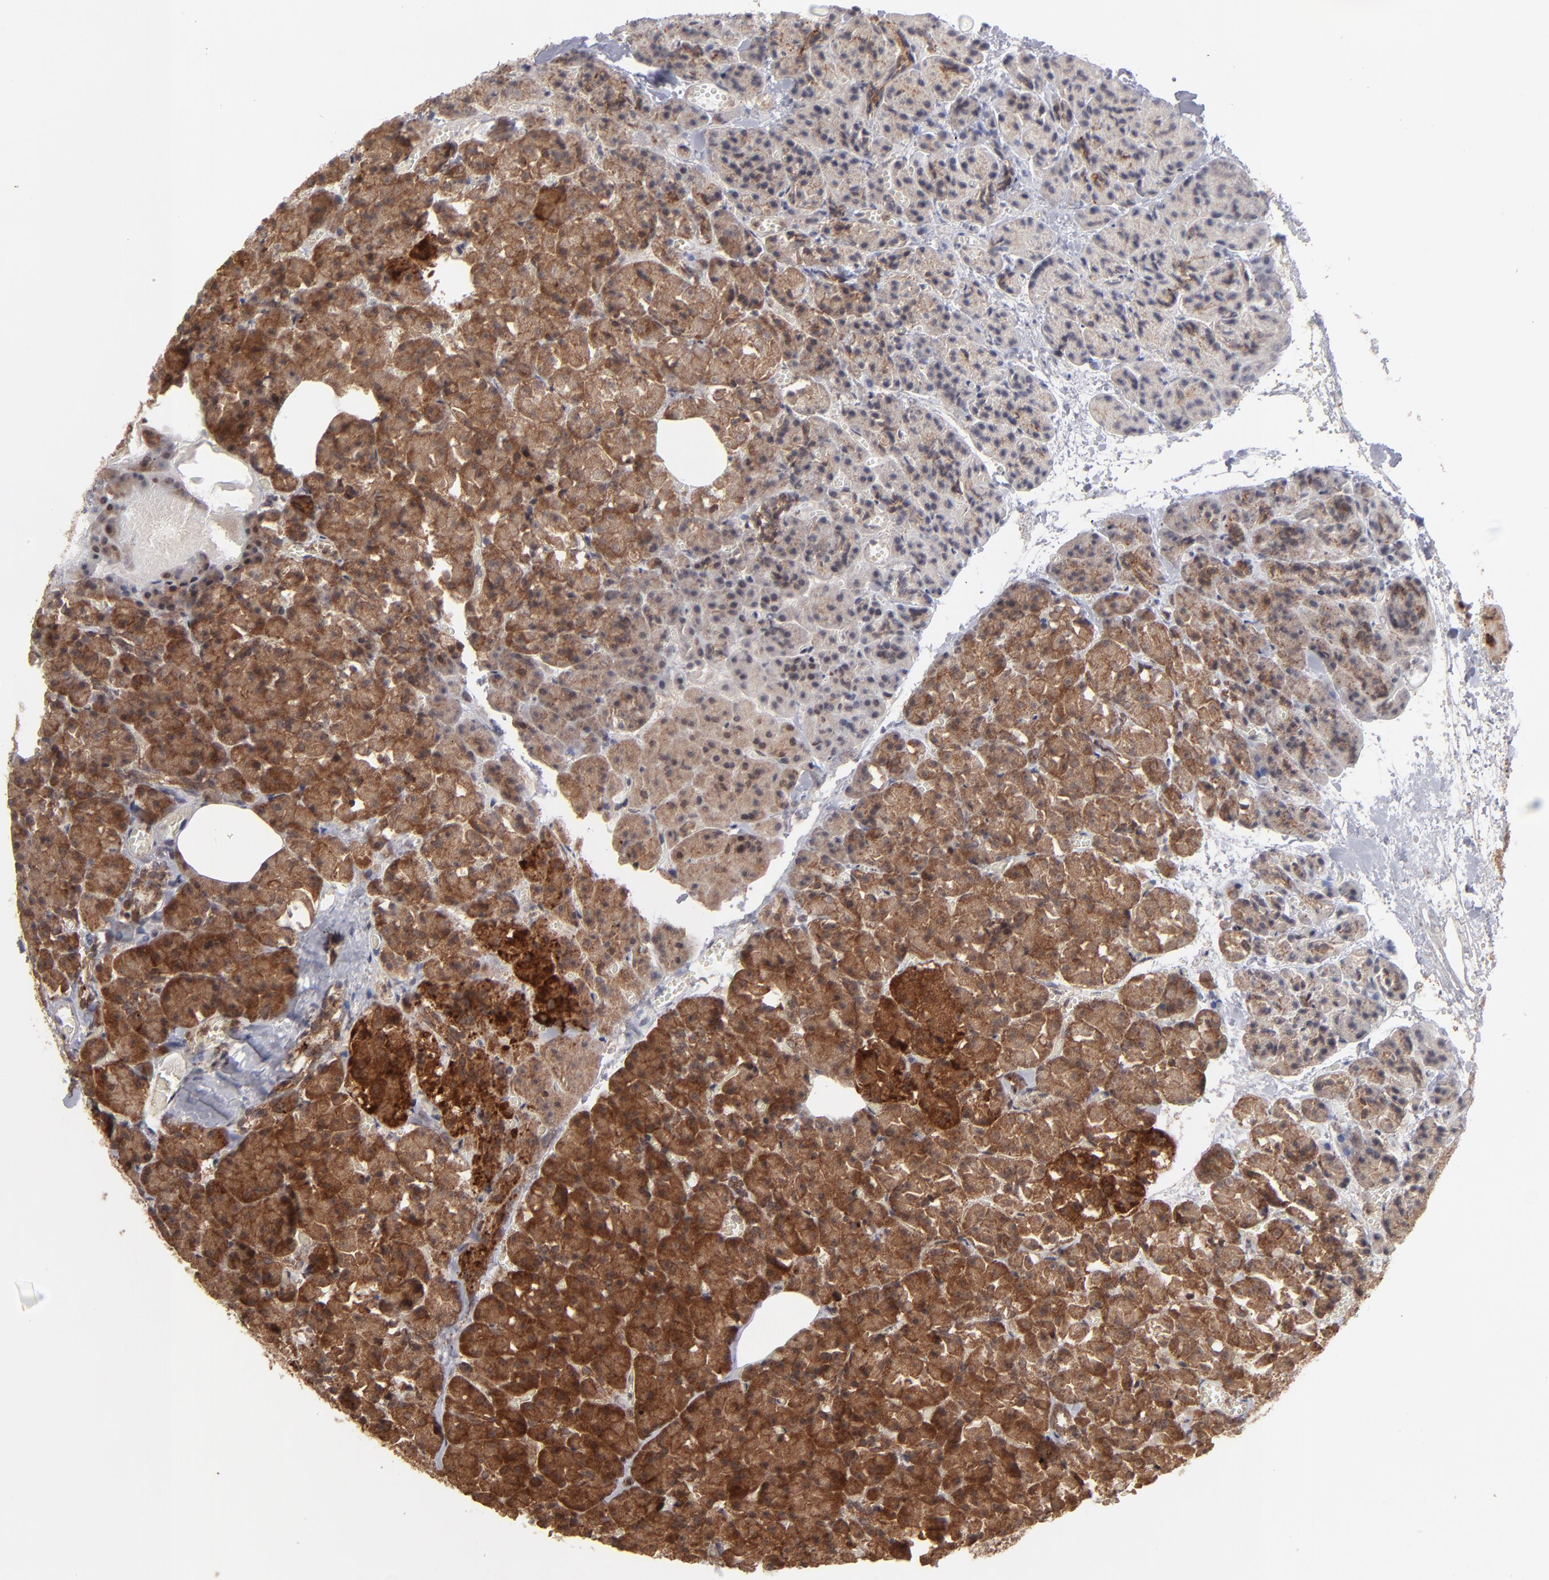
{"staining": {"intensity": "strong", "quantity": ">75%", "location": "cytoplasmic/membranous,nuclear"}, "tissue": "carcinoid", "cell_type": "Tumor cells", "image_type": "cancer", "snomed": [{"axis": "morphology", "description": "Normal tissue, NOS"}, {"axis": "morphology", "description": "Carcinoid, malignant, NOS"}, {"axis": "topography", "description": "Pancreas"}], "caption": "This micrograph demonstrates immunohistochemistry staining of carcinoid, with high strong cytoplasmic/membranous and nuclear expression in approximately >75% of tumor cells.", "gene": "RGS6", "patient": {"sex": "female", "age": 35}}